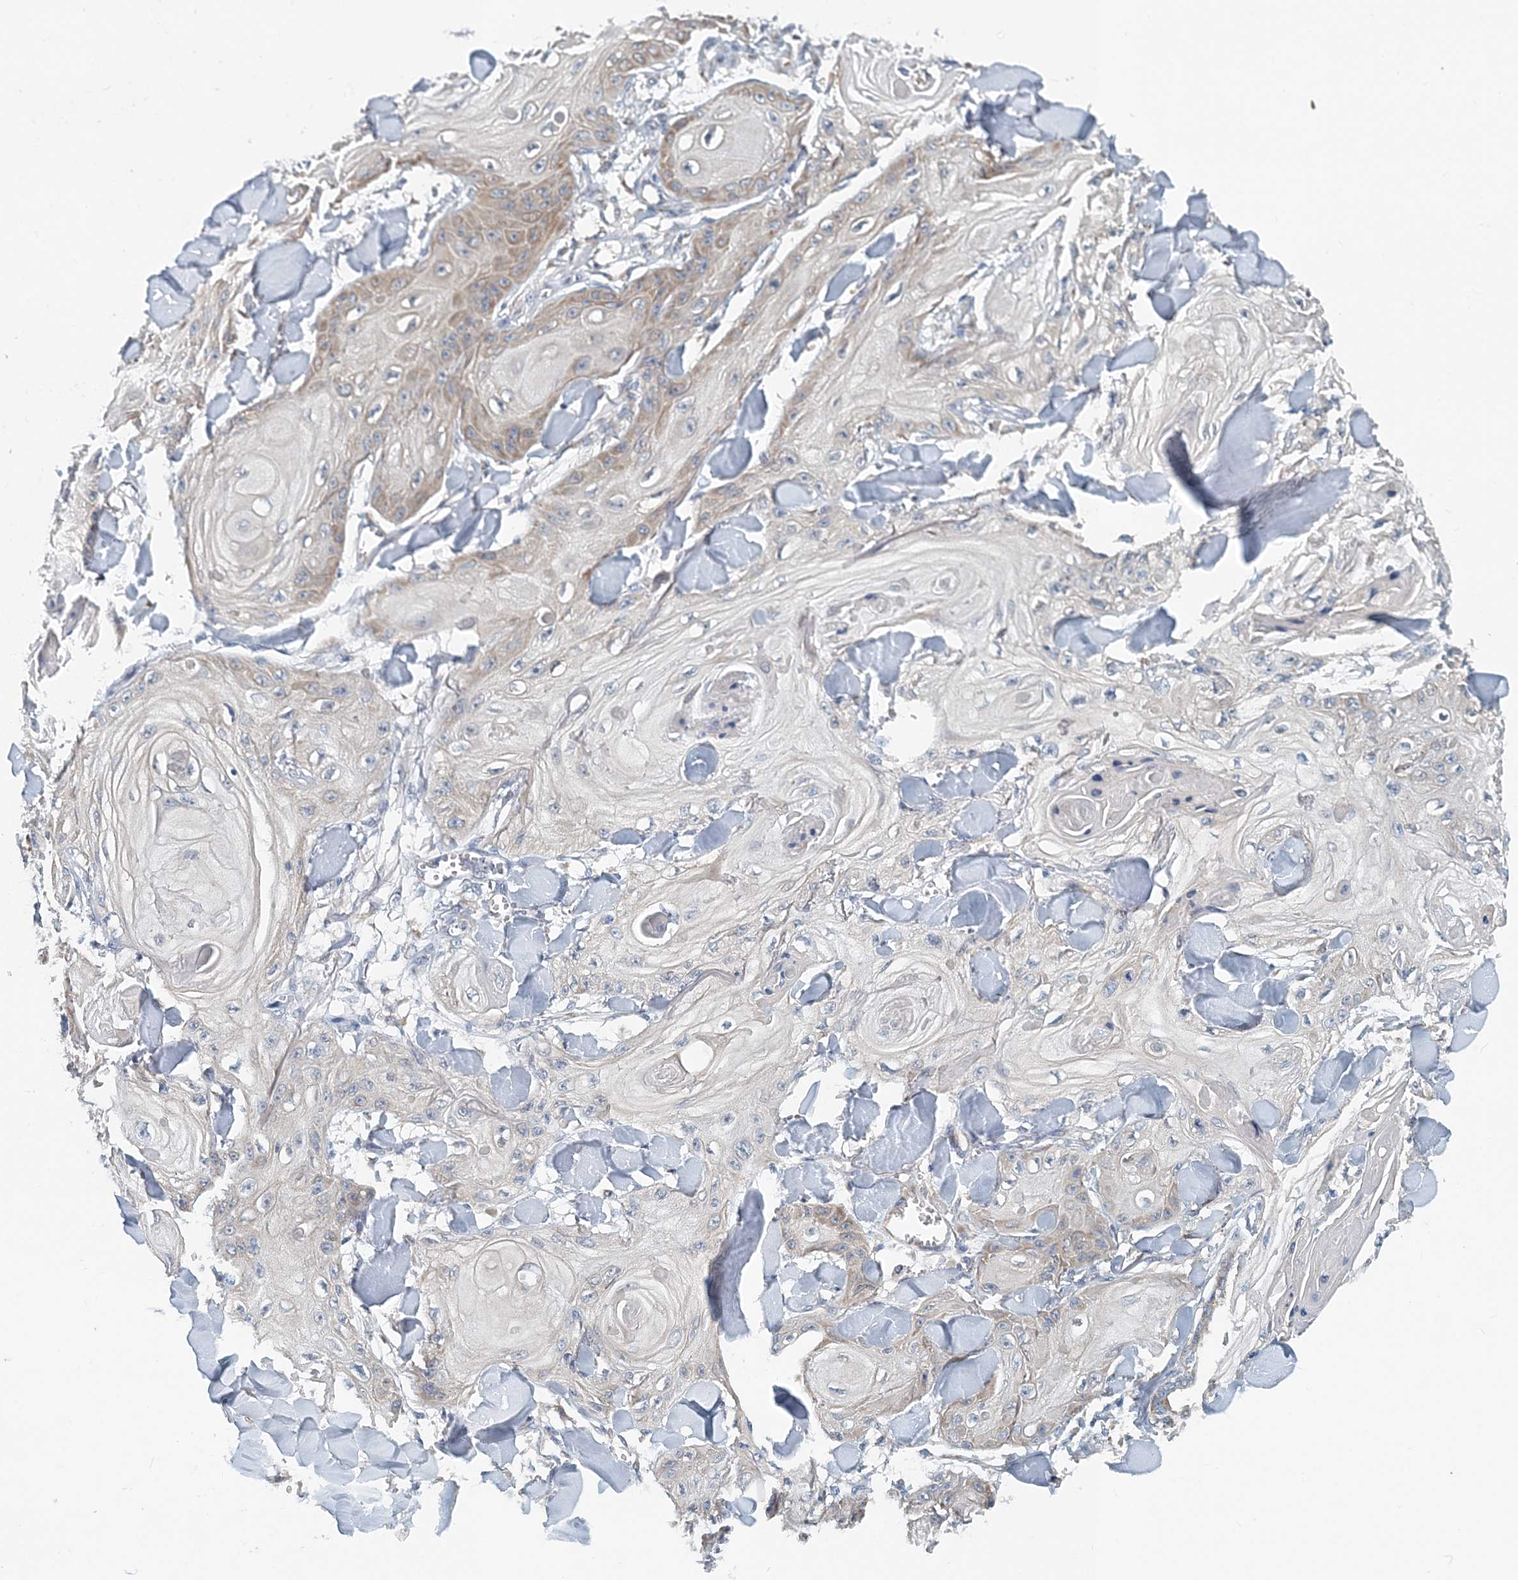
{"staining": {"intensity": "weak", "quantity": "25%-75%", "location": "cytoplasmic/membranous"}, "tissue": "skin cancer", "cell_type": "Tumor cells", "image_type": "cancer", "snomed": [{"axis": "morphology", "description": "Squamous cell carcinoma, NOS"}, {"axis": "topography", "description": "Skin"}], "caption": "Squamous cell carcinoma (skin) was stained to show a protein in brown. There is low levels of weak cytoplasmic/membranous expression in approximately 25%-75% of tumor cells.", "gene": "EEF1A2", "patient": {"sex": "male", "age": 74}}